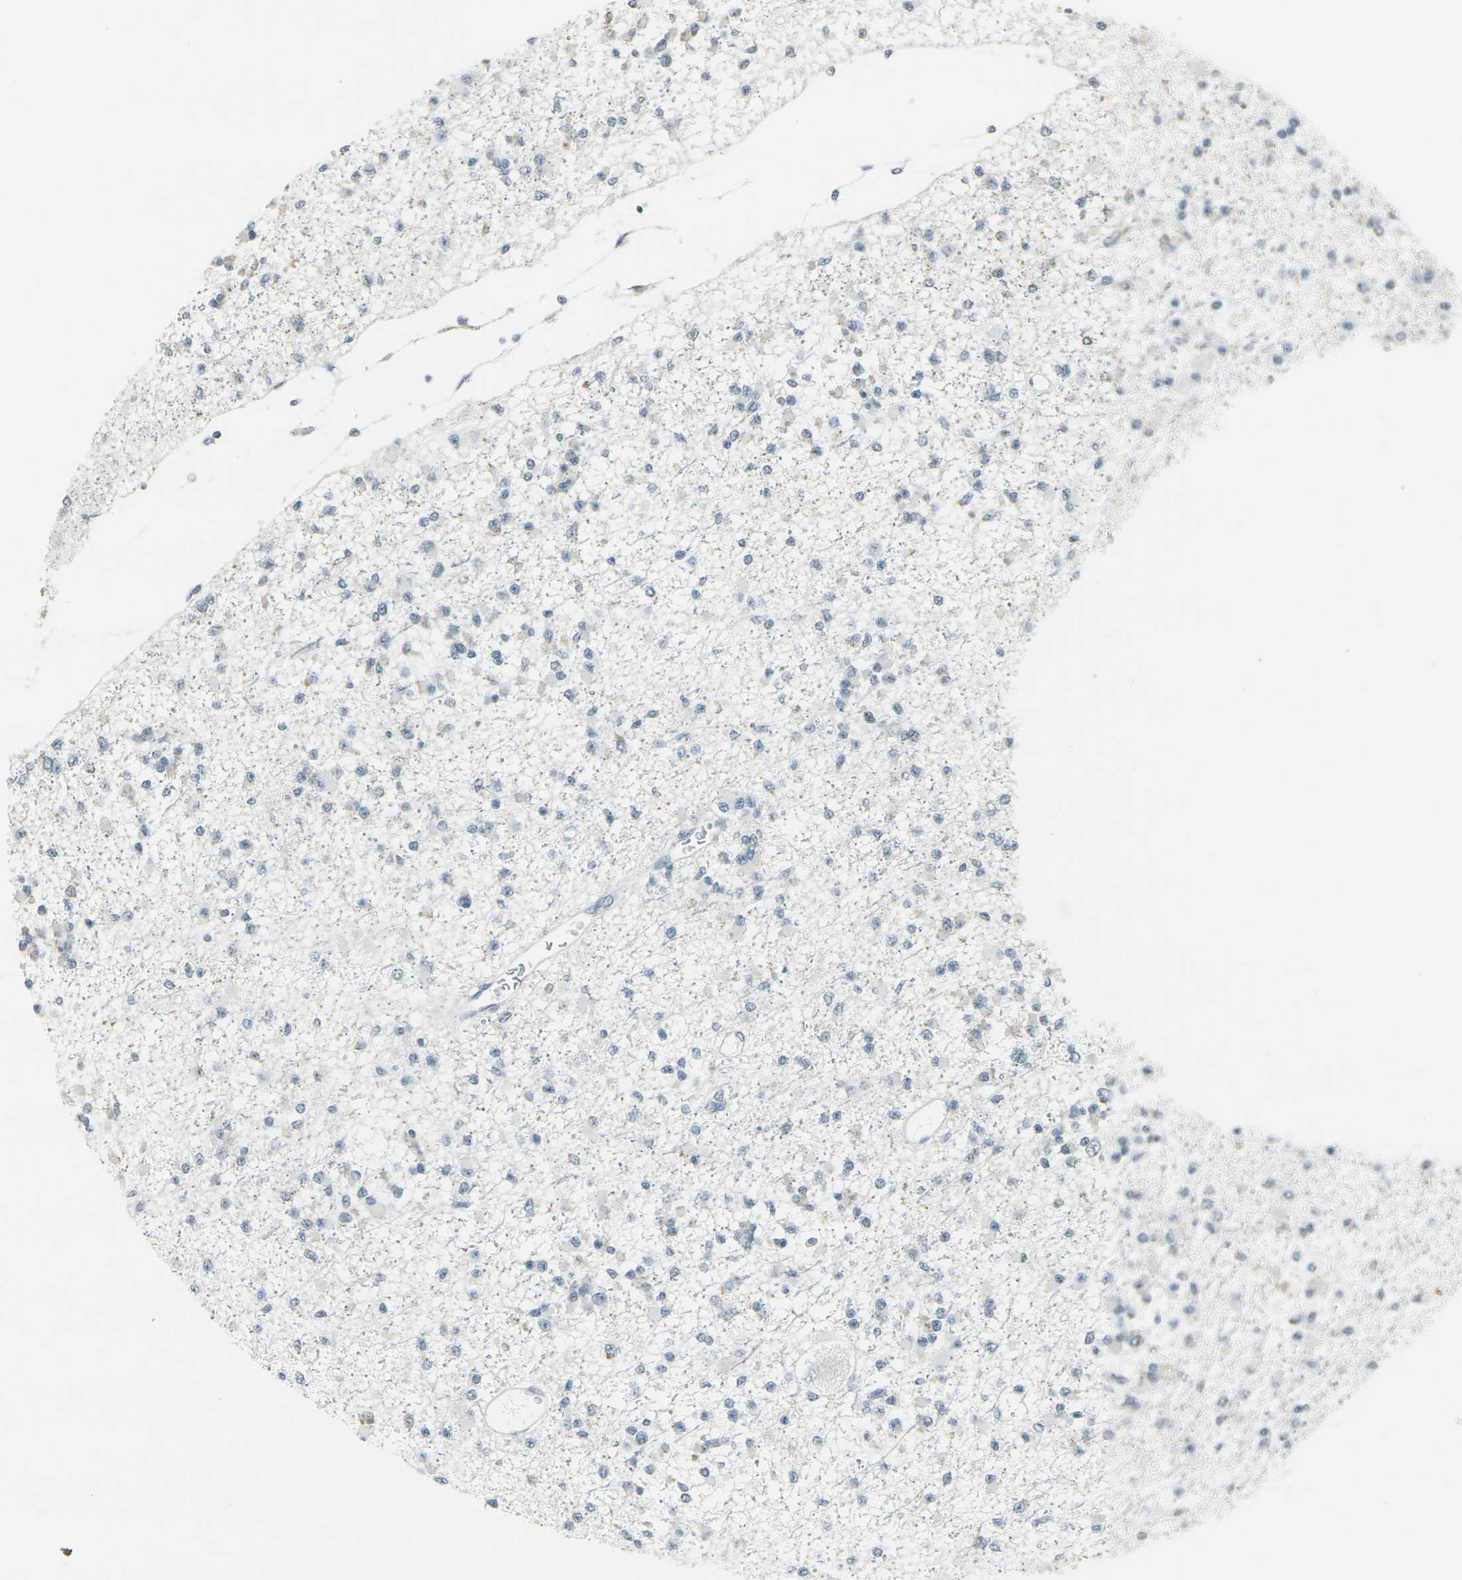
{"staining": {"intensity": "weak", "quantity": "<25%", "location": "cytoplasmic/membranous"}, "tissue": "glioma", "cell_type": "Tumor cells", "image_type": "cancer", "snomed": [{"axis": "morphology", "description": "Glioma, malignant, Low grade"}, {"axis": "topography", "description": "Brain"}], "caption": "Protein analysis of malignant glioma (low-grade) displays no significant positivity in tumor cells. Brightfield microscopy of IHC stained with DAB (brown) and hematoxylin (blue), captured at high magnification.", "gene": "H2BC1", "patient": {"sex": "female", "age": 22}}